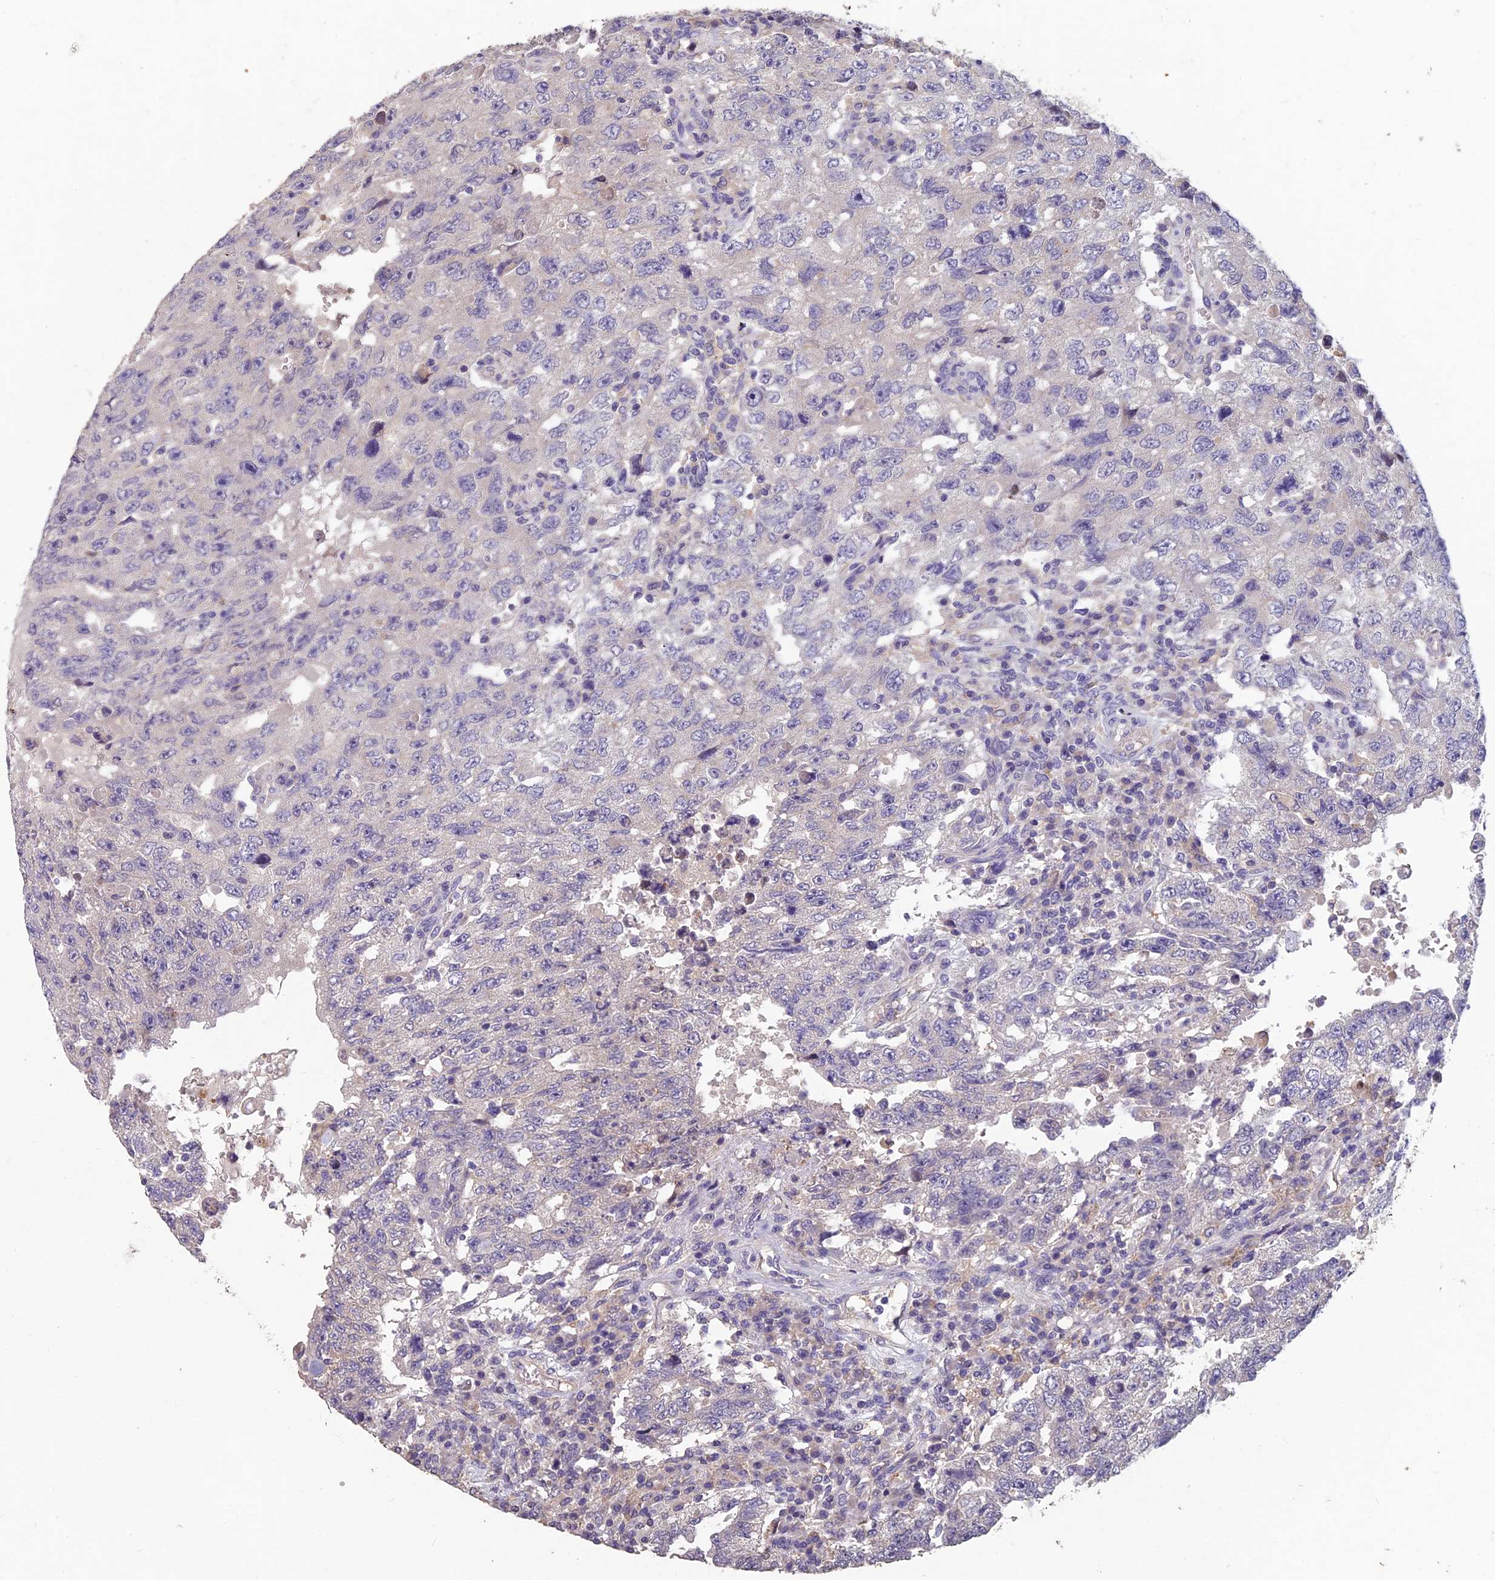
{"staining": {"intensity": "negative", "quantity": "none", "location": "none"}, "tissue": "testis cancer", "cell_type": "Tumor cells", "image_type": "cancer", "snomed": [{"axis": "morphology", "description": "Carcinoma, Embryonal, NOS"}, {"axis": "topography", "description": "Testis"}], "caption": "IHC micrograph of human testis cancer (embryonal carcinoma) stained for a protein (brown), which exhibits no staining in tumor cells. Brightfield microscopy of IHC stained with DAB (brown) and hematoxylin (blue), captured at high magnification.", "gene": "CEACAM16", "patient": {"sex": "male", "age": 26}}